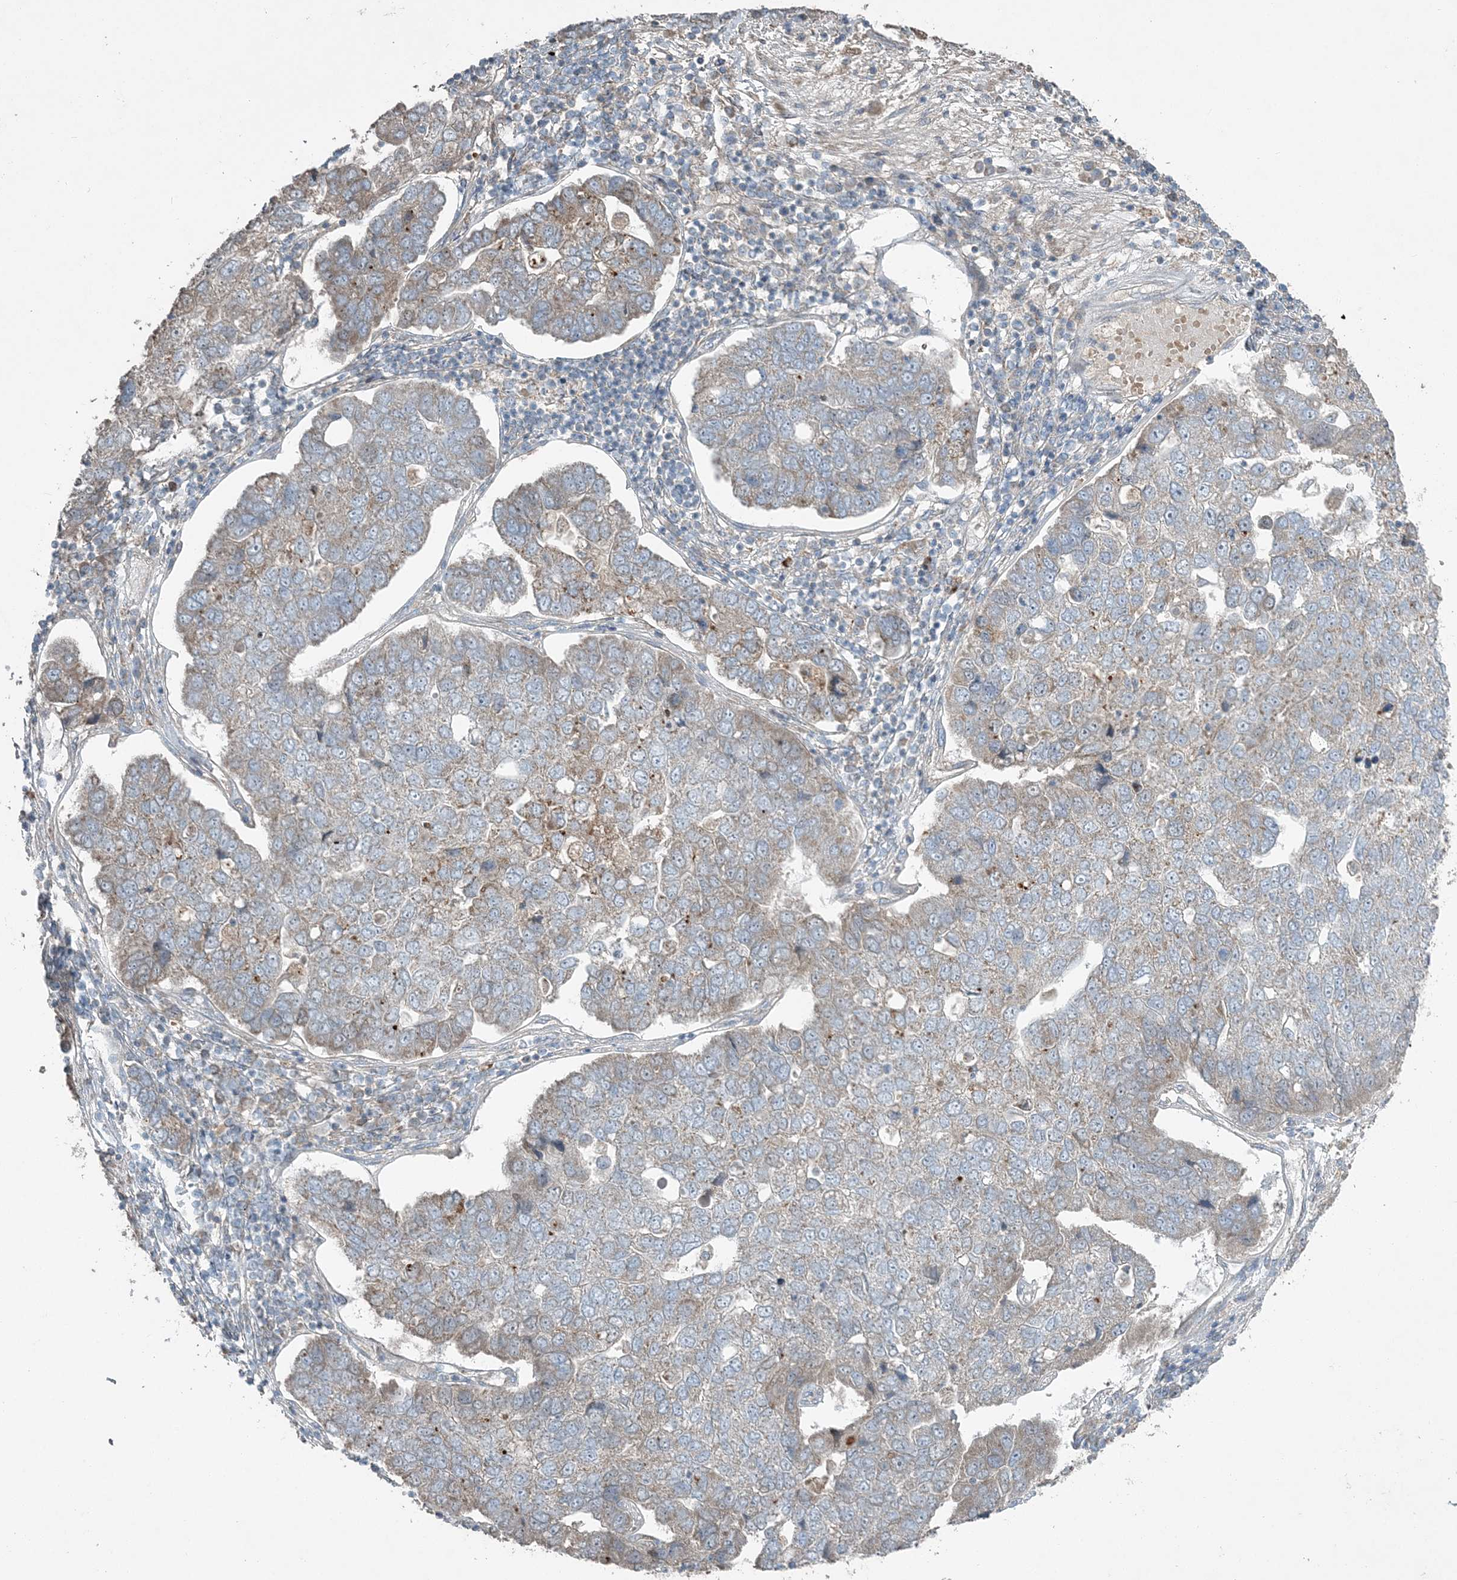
{"staining": {"intensity": "weak", "quantity": "<25%", "location": "cytoplasmic/membranous"}, "tissue": "pancreatic cancer", "cell_type": "Tumor cells", "image_type": "cancer", "snomed": [{"axis": "morphology", "description": "Adenocarcinoma, NOS"}, {"axis": "topography", "description": "Pancreas"}], "caption": "The immunohistochemistry histopathology image has no significant positivity in tumor cells of pancreatic cancer tissue.", "gene": "SLC4A10", "patient": {"sex": "female", "age": 61}}